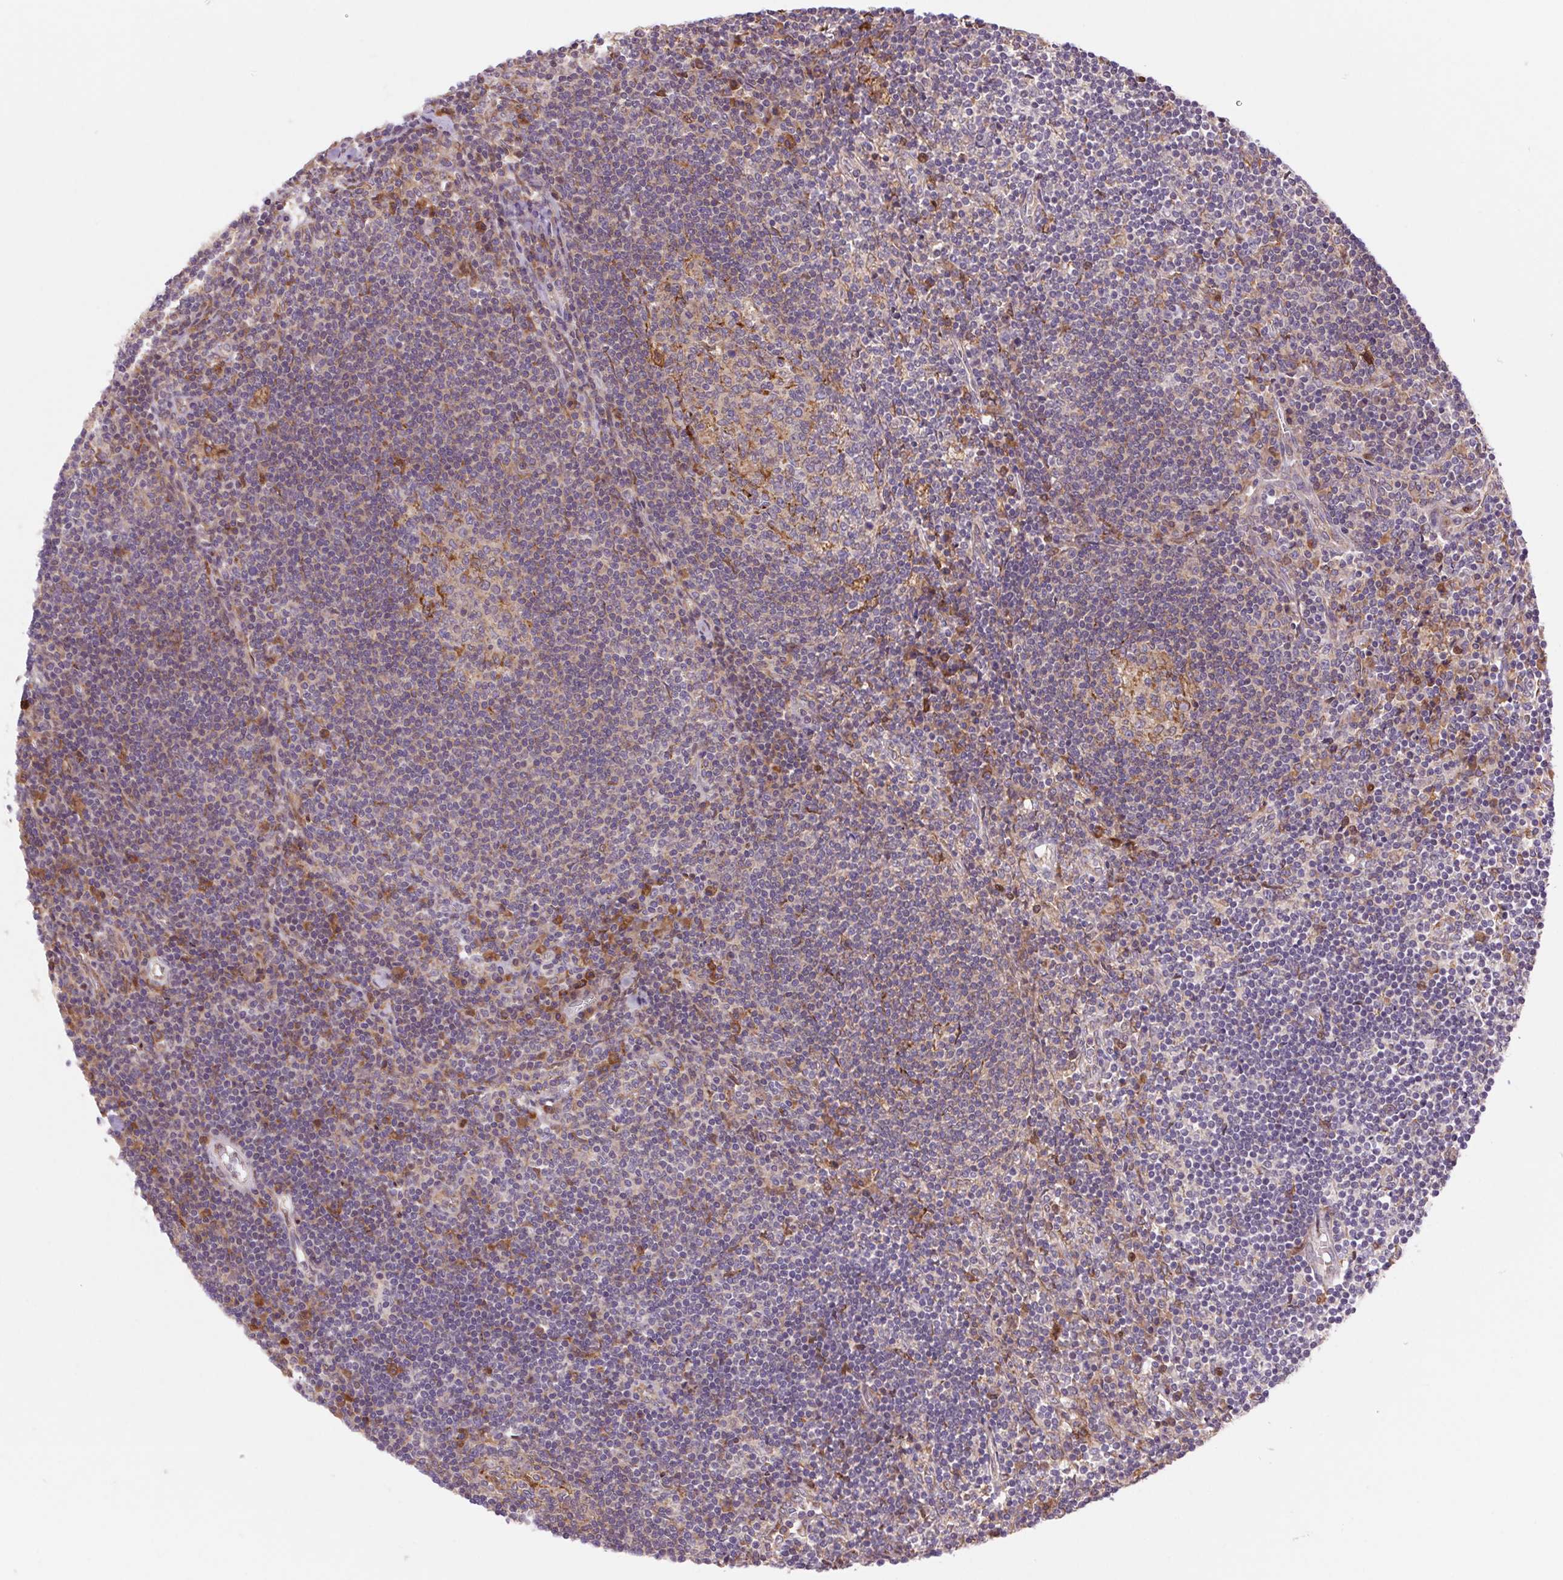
{"staining": {"intensity": "moderate", "quantity": "<25%", "location": "cytoplasmic/membranous"}, "tissue": "lymph node", "cell_type": "Germinal center cells", "image_type": "normal", "snomed": [{"axis": "morphology", "description": "Normal tissue, NOS"}, {"axis": "topography", "description": "Lymph node"}], "caption": "The immunohistochemical stain shows moderate cytoplasmic/membranous staining in germinal center cells of normal lymph node. The staining was performed using DAB (3,3'-diaminobenzidine) to visualize the protein expression in brown, while the nuclei were stained in blue with hematoxylin (Magnification: 20x).", "gene": "KLHL20", "patient": {"sex": "male", "age": 67}}